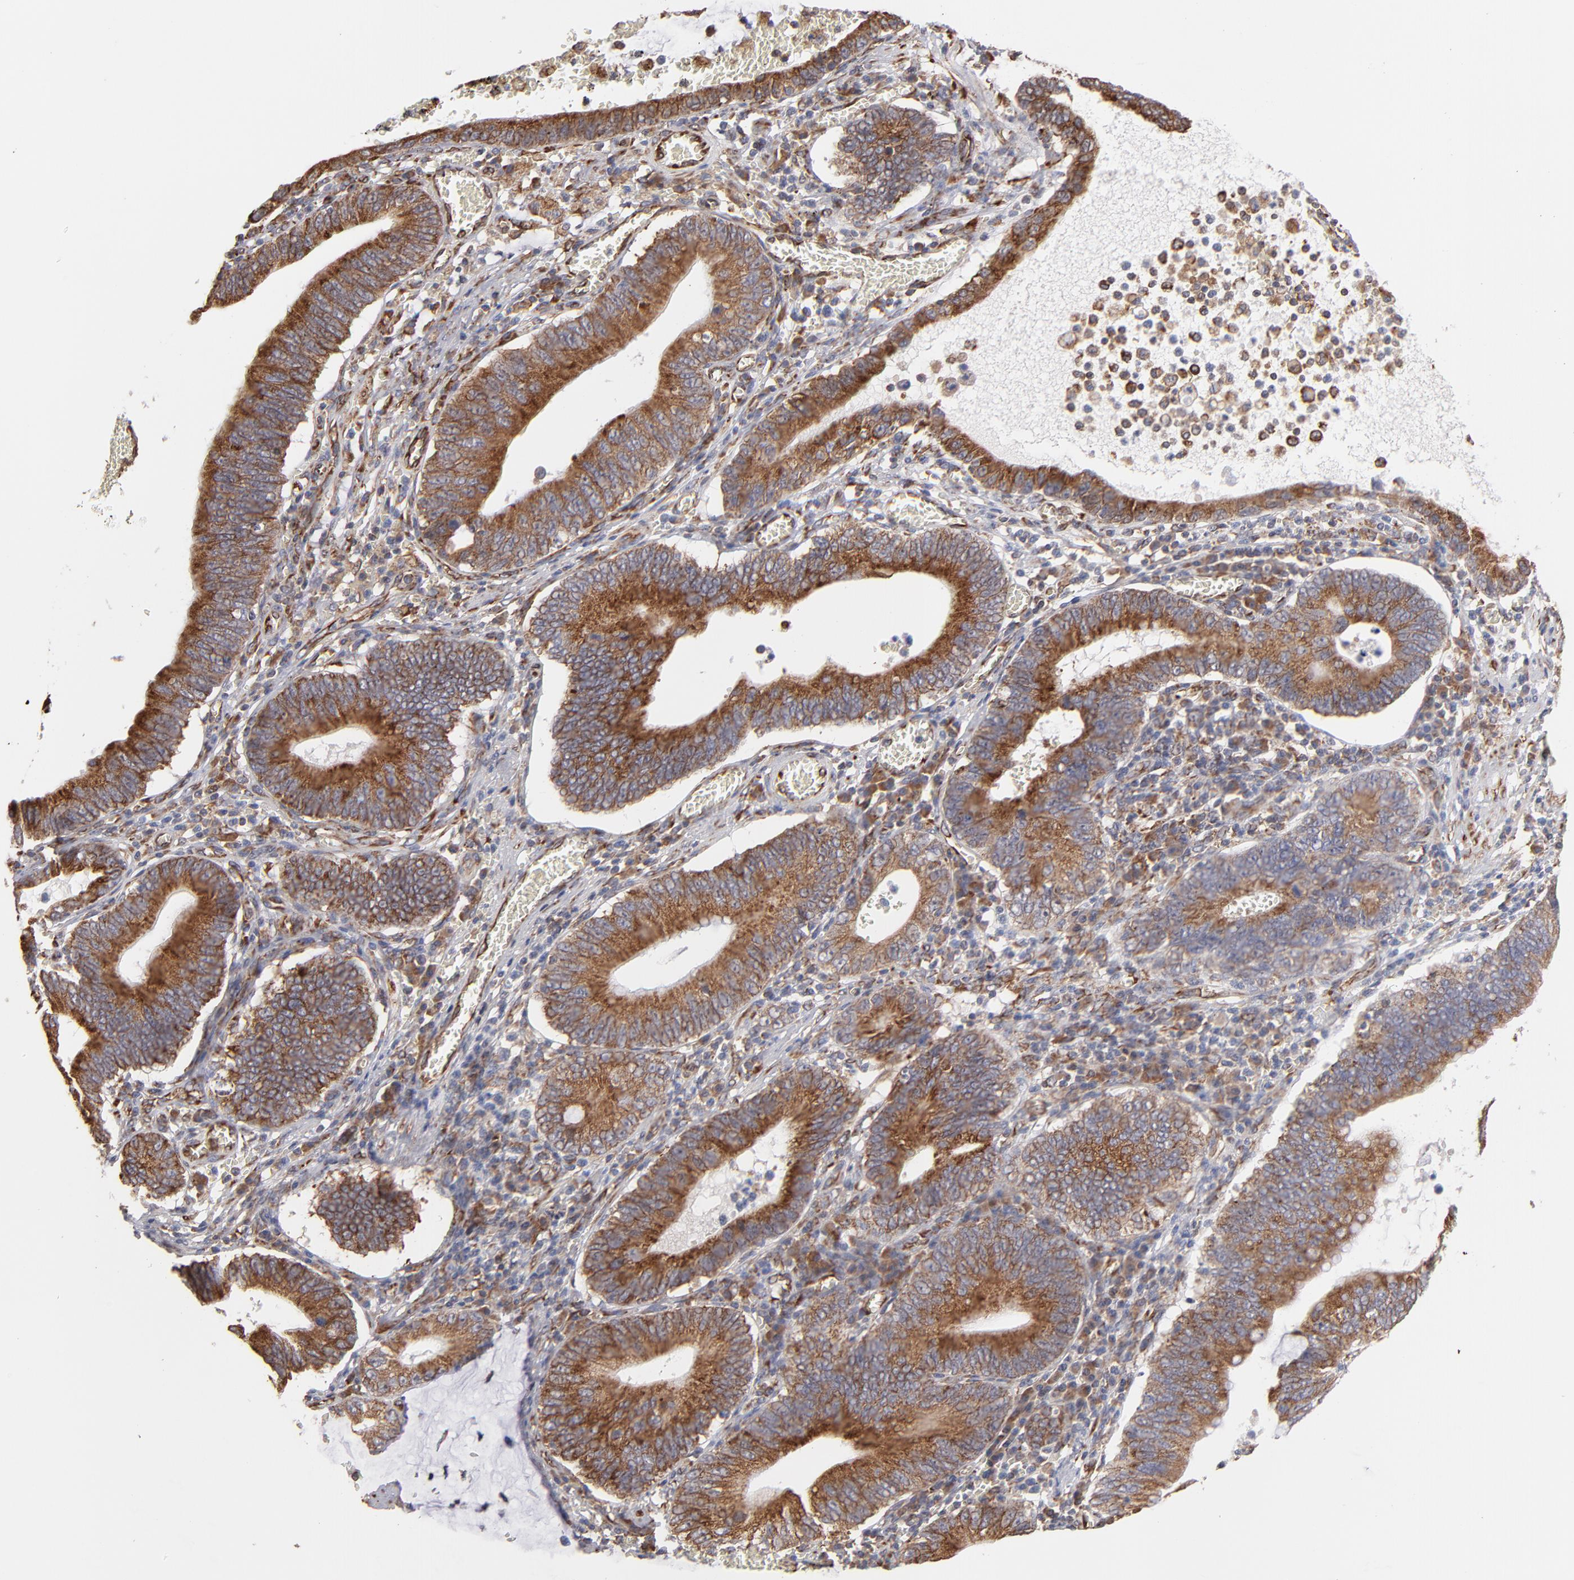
{"staining": {"intensity": "strong", "quantity": ">75%", "location": "cytoplasmic/membranous"}, "tissue": "stomach cancer", "cell_type": "Tumor cells", "image_type": "cancer", "snomed": [{"axis": "morphology", "description": "Adenocarcinoma, NOS"}, {"axis": "topography", "description": "Stomach"}, {"axis": "topography", "description": "Gastric cardia"}], "caption": "Stomach cancer (adenocarcinoma) stained with a protein marker displays strong staining in tumor cells.", "gene": "KTN1", "patient": {"sex": "male", "age": 59}}